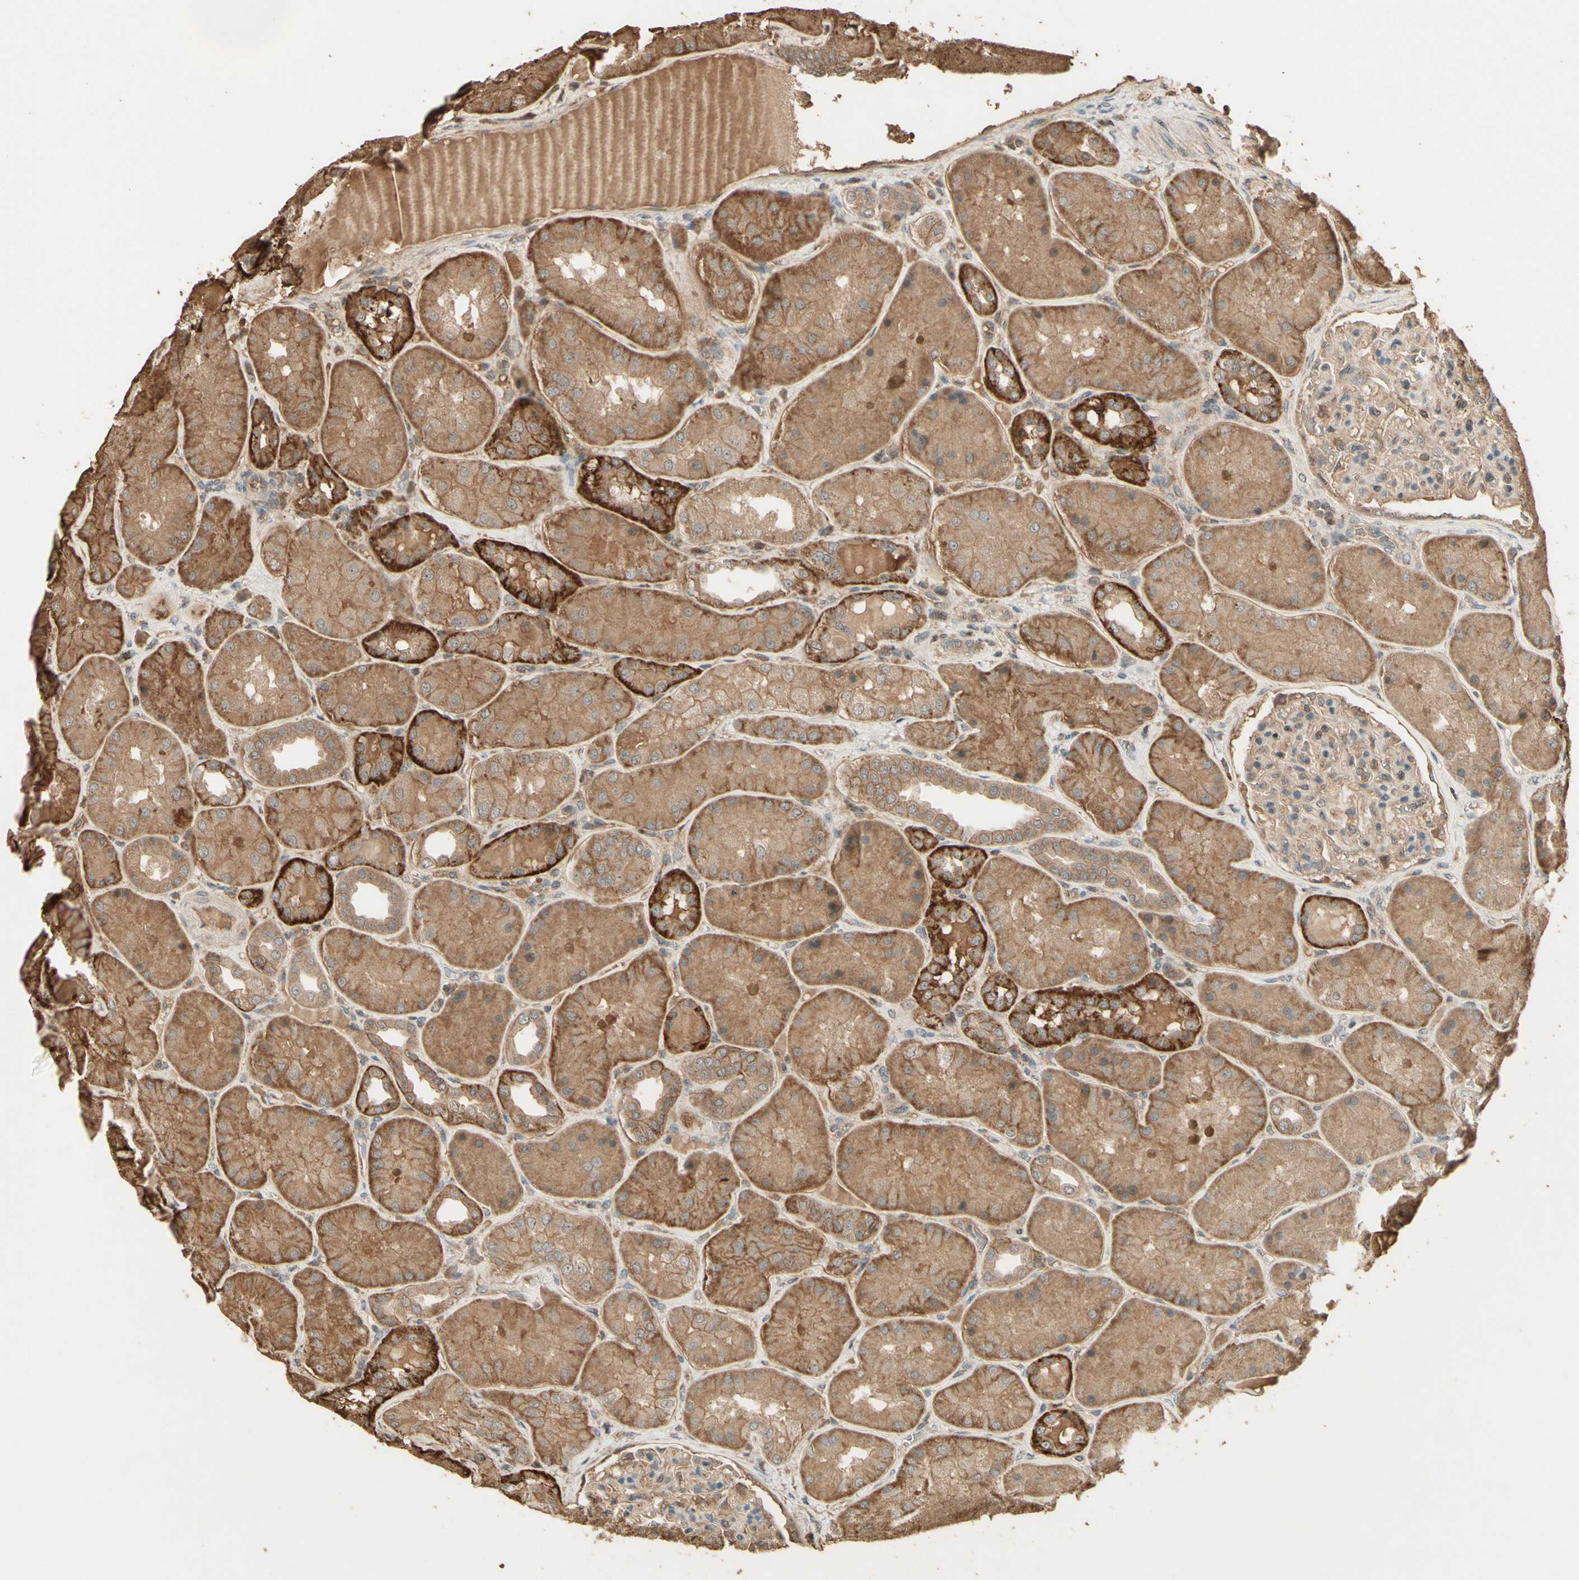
{"staining": {"intensity": "moderate", "quantity": ">75%", "location": "cytoplasmic/membranous"}, "tissue": "kidney", "cell_type": "Cells in glomeruli", "image_type": "normal", "snomed": [{"axis": "morphology", "description": "Normal tissue, NOS"}, {"axis": "topography", "description": "Kidney"}], "caption": "Benign kidney exhibits moderate cytoplasmic/membranous expression in approximately >75% of cells in glomeruli Nuclei are stained in blue..", "gene": "SMAD9", "patient": {"sex": "female", "age": 56}}